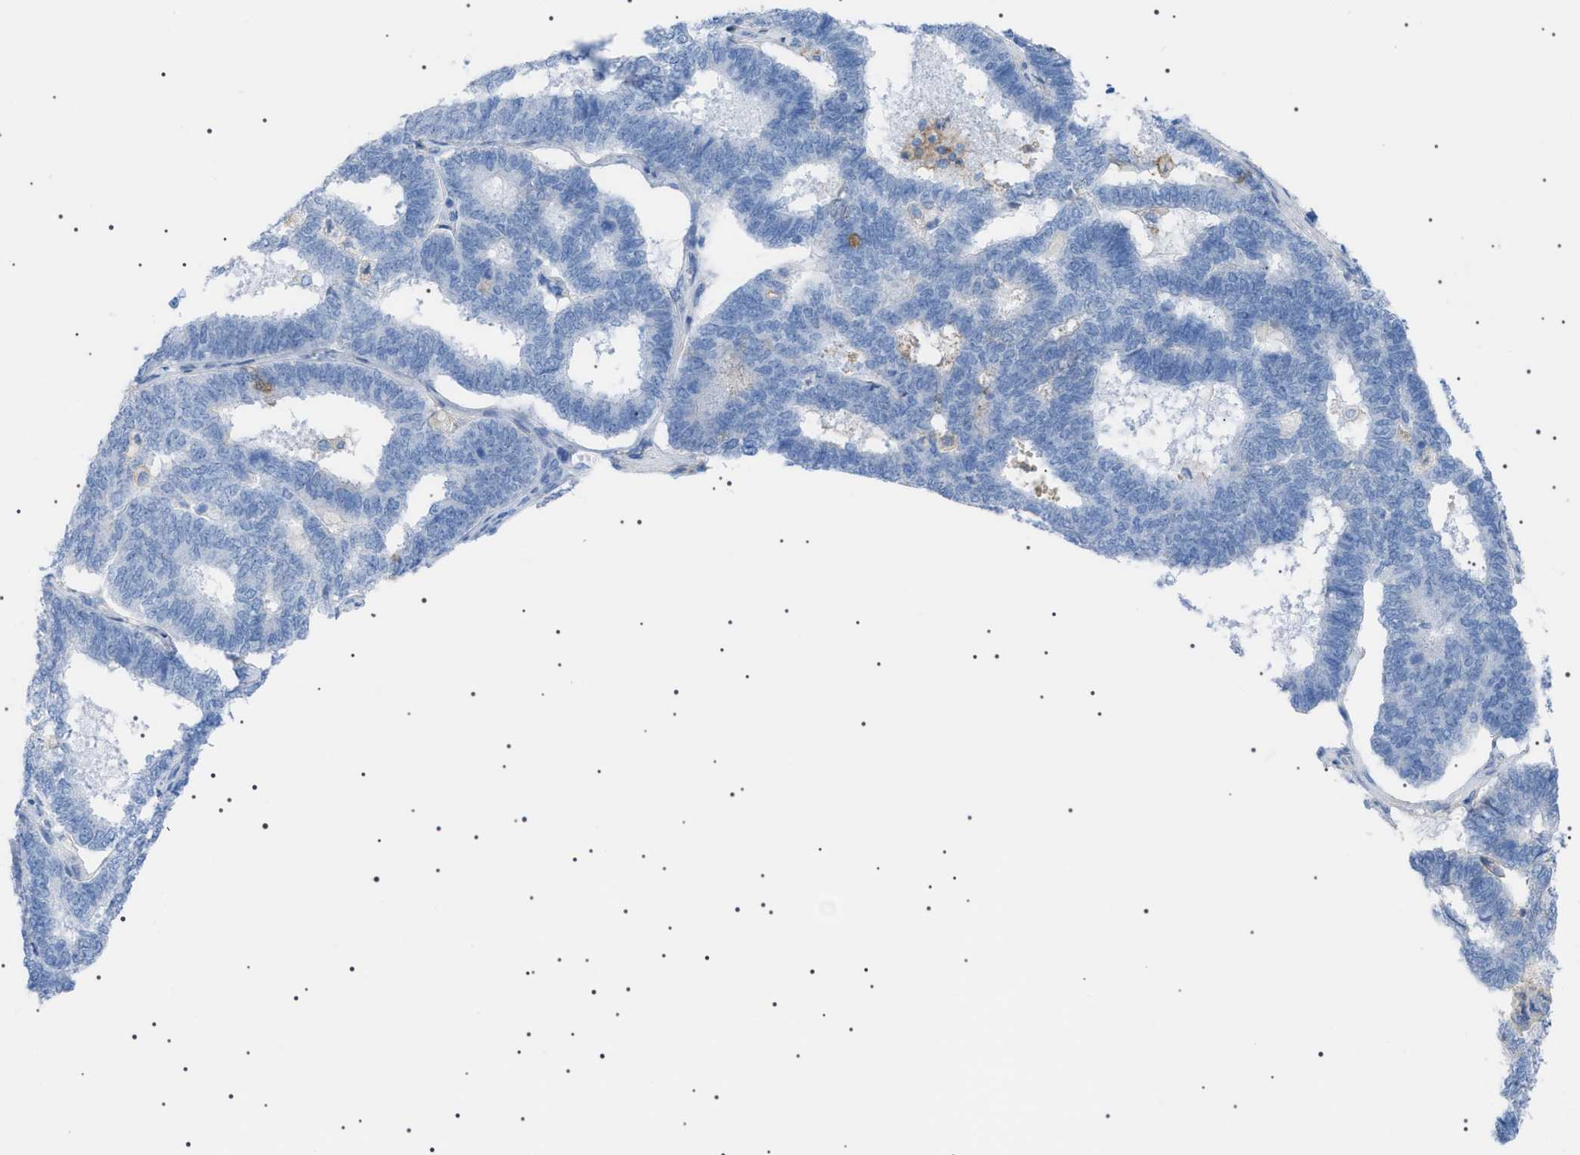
{"staining": {"intensity": "negative", "quantity": "none", "location": "none"}, "tissue": "endometrial cancer", "cell_type": "Tumor cells", "image_type": "cancer", "snomed": [{"axis": "morphology", "description": "Adenocarcinoma, NOS"}, {"axis": "topography", "description": "Endometrium"}], "caption": "An IHC histopathology image of adenocarcinoma (endometrial) is shown. There is no staining in tumor cells of adenocarcinoma (endometrial).", "gene": "LPA", "patient": {"sex": "female", "age": 70}}